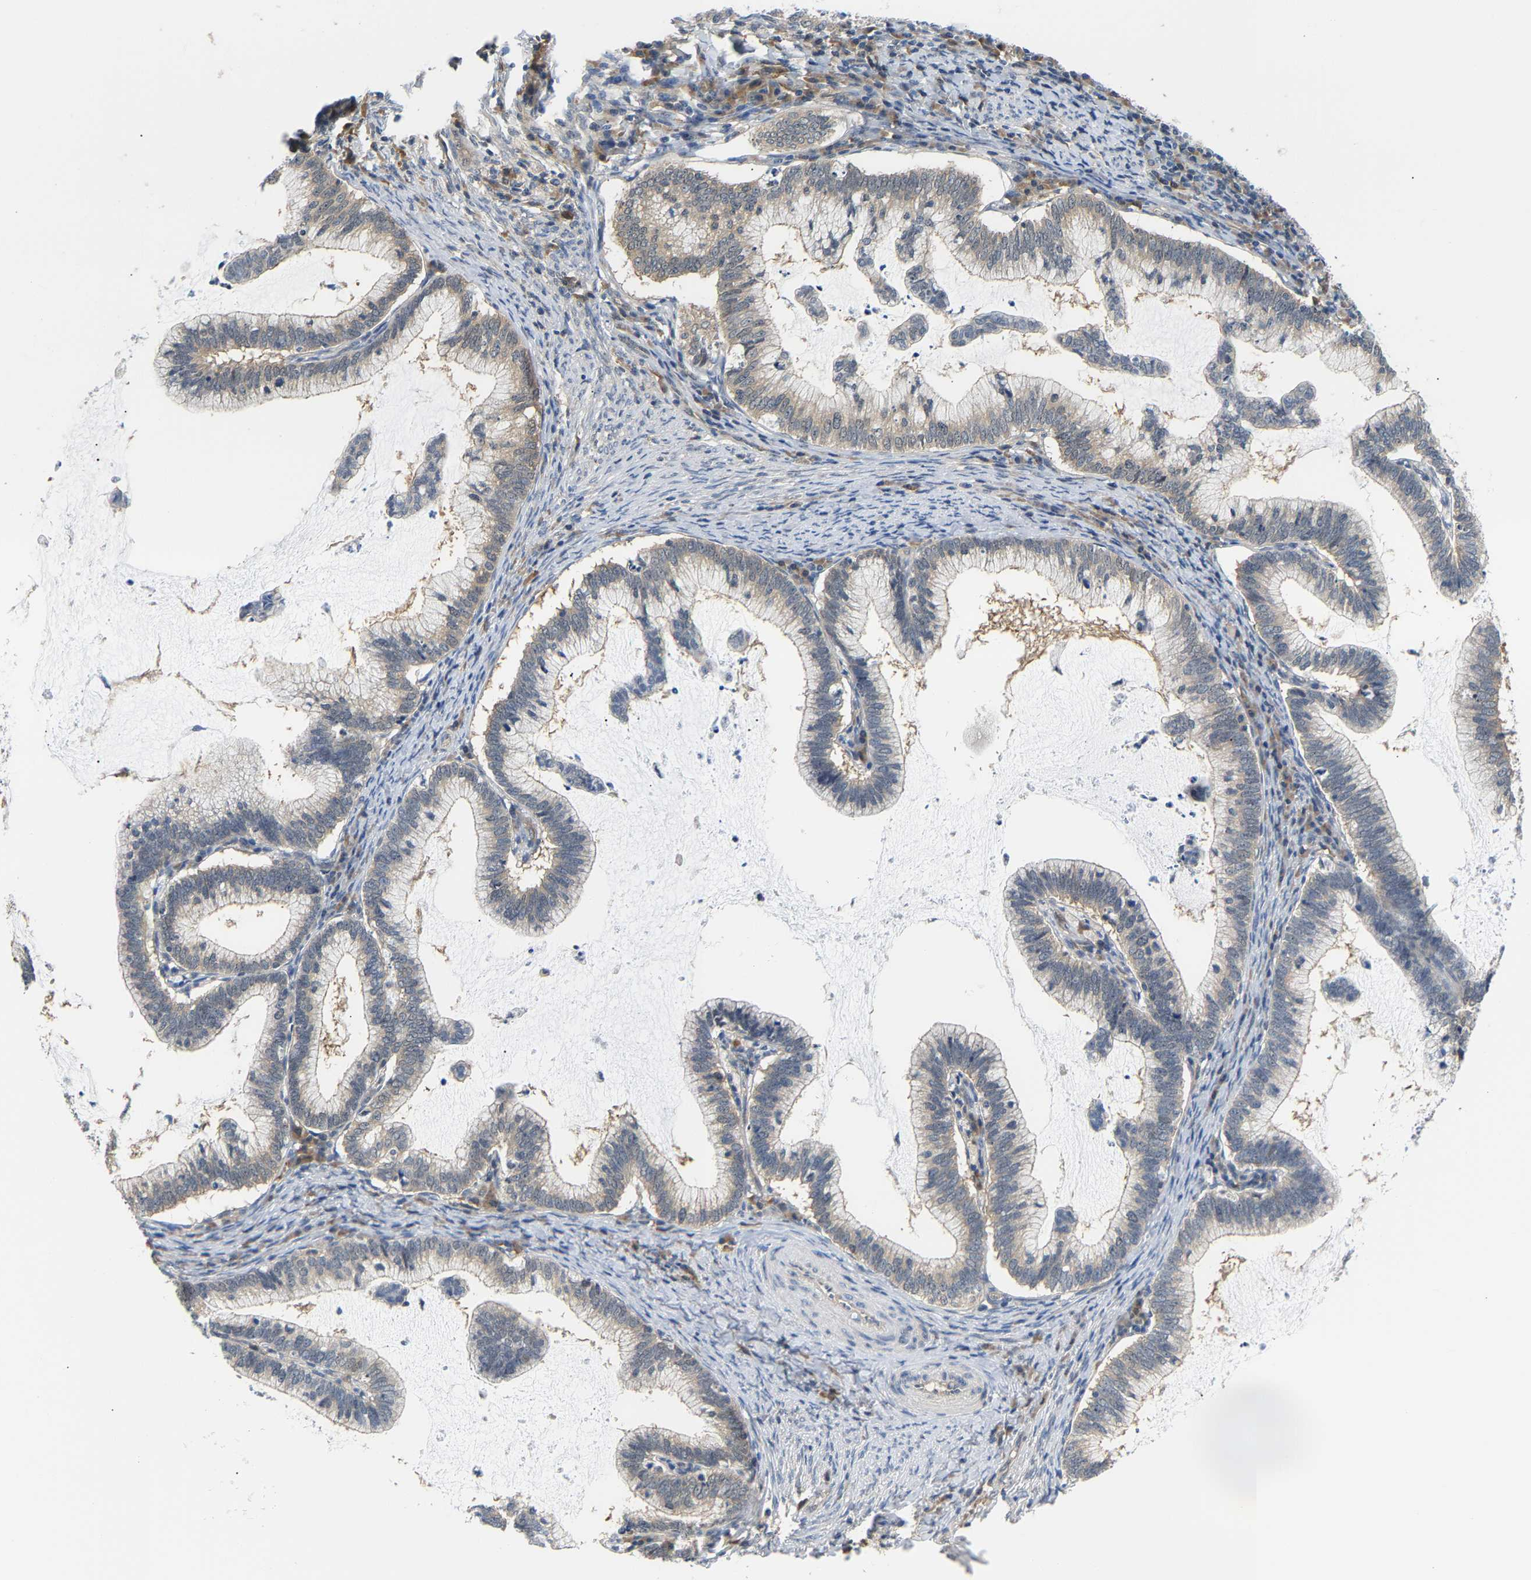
{"staining": {"intensity": "weak", "quantity": "25%-75%", "location": "cytoplasmic/membranous"}, "tissue": "cervical cancer", "cell_type": "Tumor cells", "image_type": "cancer", "snomed": [{"axis": "morphology", "description": "Adenocarcinoma, NOS"}, {"axis": "topography", "description": "Cervix"}], "caption": "Protein staining of cervical adenocarcinoma tissue demonstrates weak cytoplasmic/membranous positivity in approximately 25%-75% of tumor cells.", "gene": "ARHGEF12", "patient": {"sex": "female", "age": 36}}